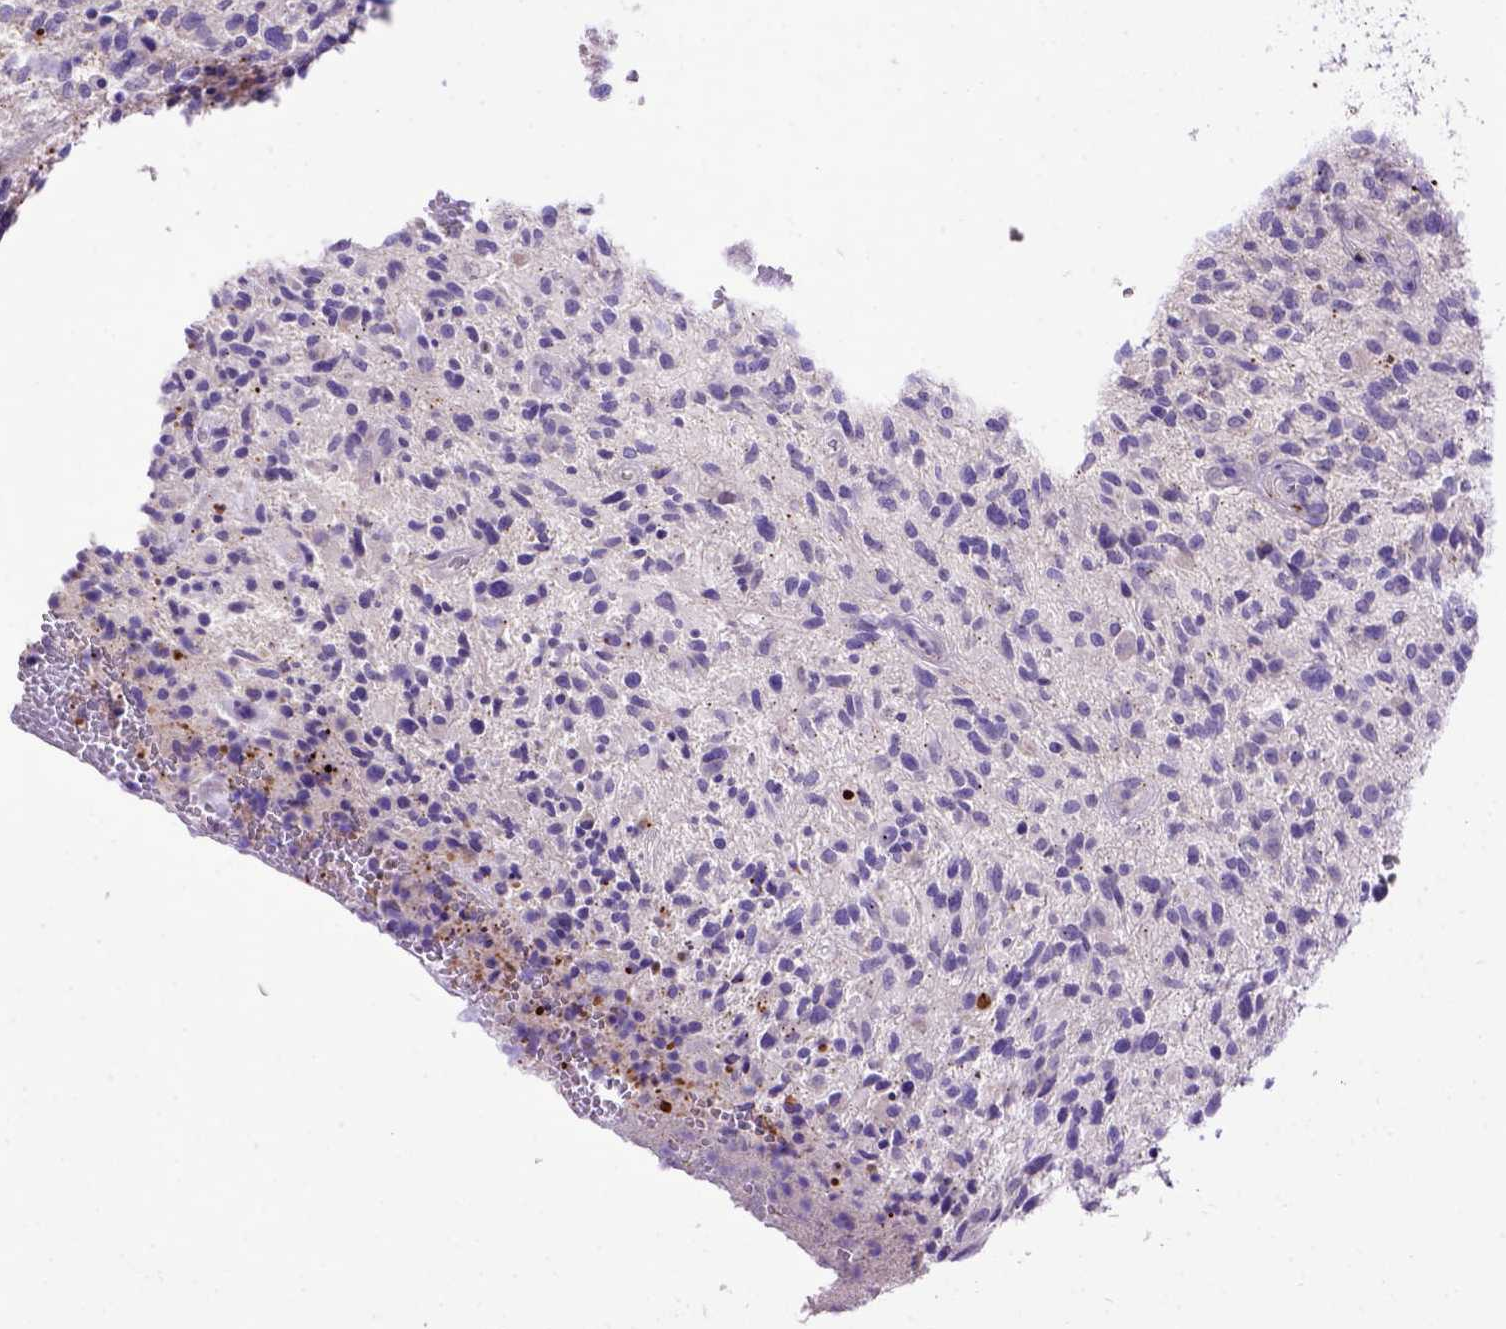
{"staining": {"intensity": "negative", "quantity": "none", "location": "none"}, "tissue": "glioma", "cell_type": "Tumor cells", "image_type": "cancer", "snomed": [{"axis": "morphology", "description": "Glioma, malignant, High grade"}, {"axis": "topography", "description": "Brain"}], "caption": "This is an immunohistochemistry histopathology image of malignant glioma (high-grade). There is no positivity in tumor cells.", "gene": "ADAM12", "patient": {"sex": "male", "age": 47}}